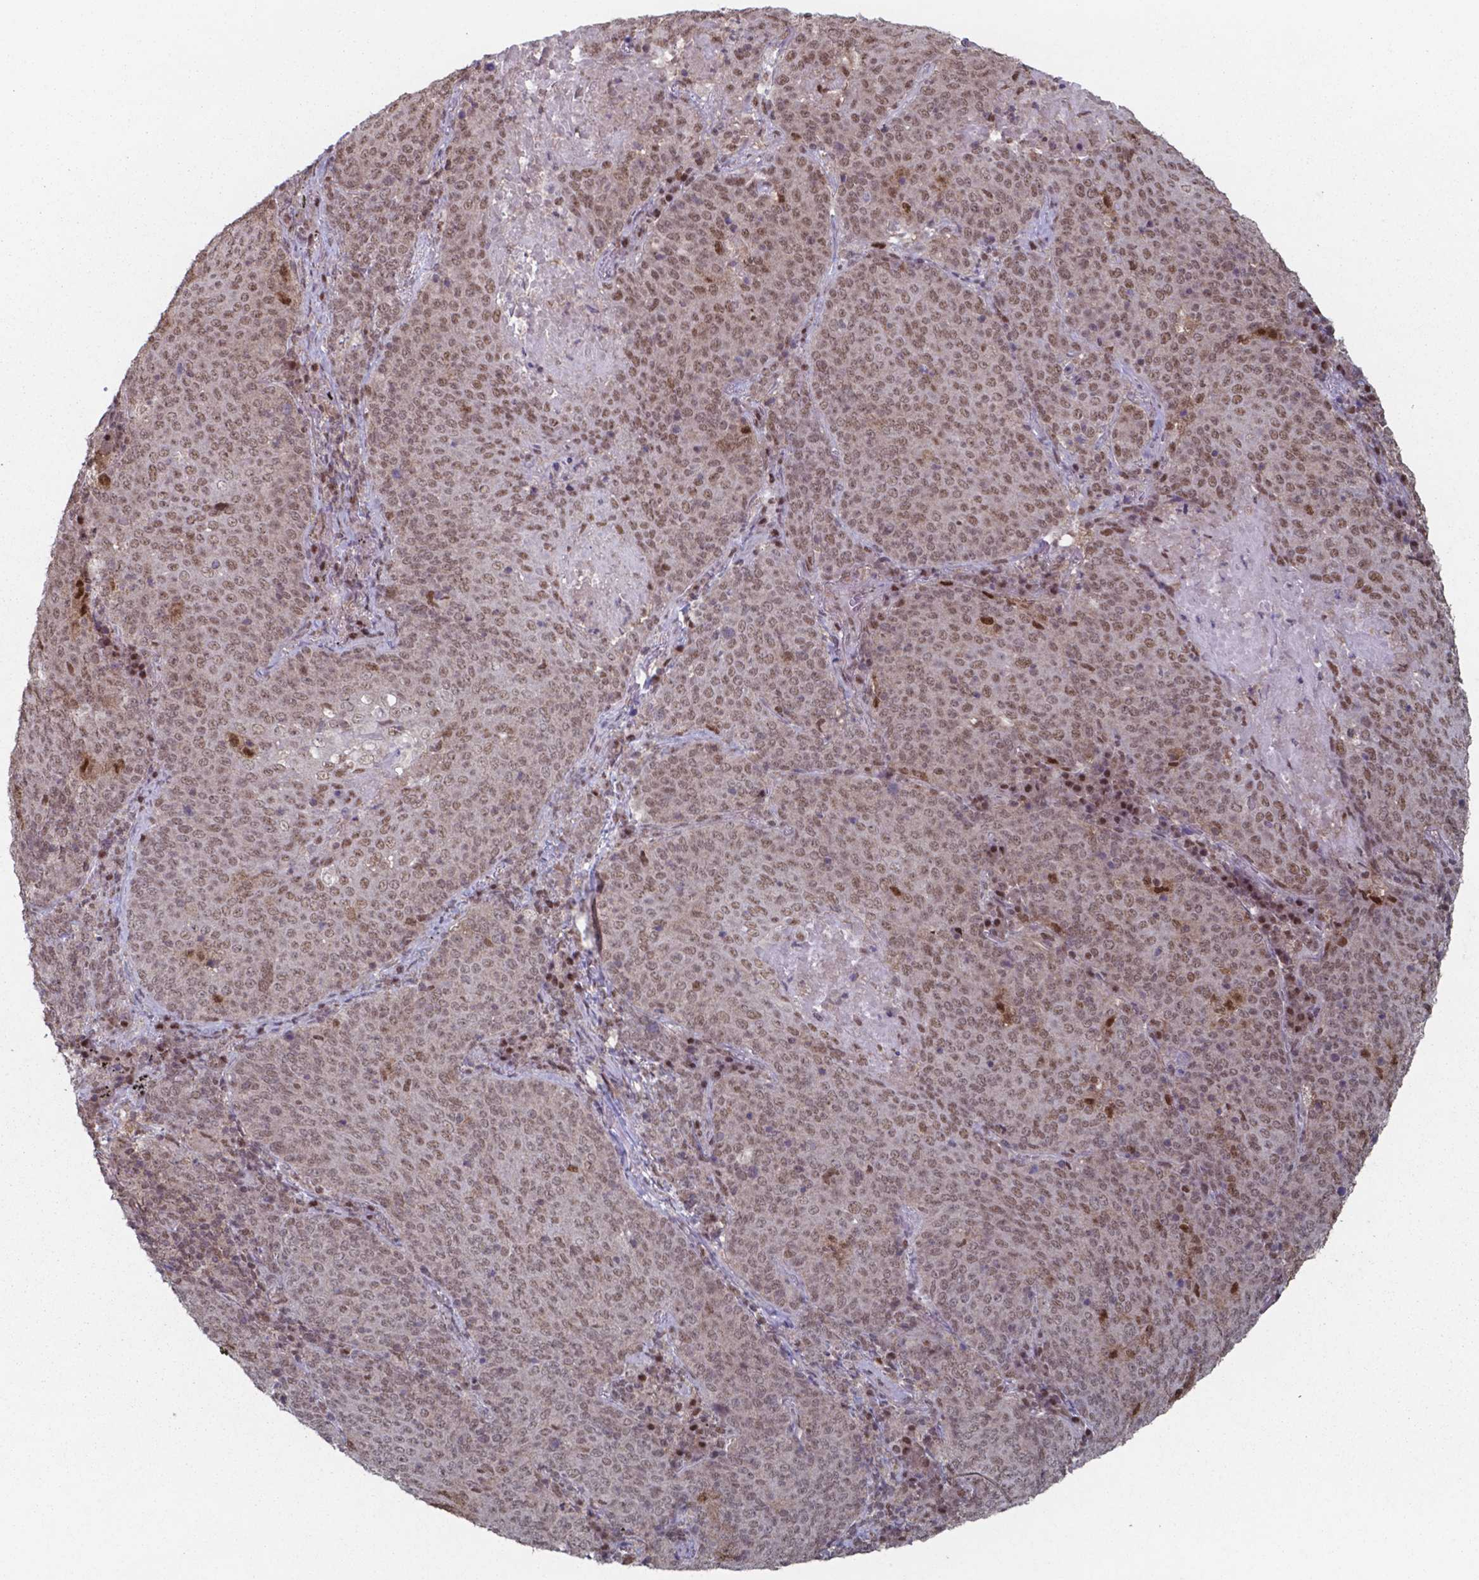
{"staining": {"intensity": "moderate", "quantity": ">75%", "location": "nuclear"}, "tissue": "lung cancer", "cell_type": "Tumor cells", "image_type": "cancer", "snomed": [{"axis": "morphology", "description": "Squamous cell carcinoma, NOS"}, {"axis": "topography", "description": "Lung"}], "caption": "Moderate nuclear staining is seen in approximately >75% of tumor cells in lung cancer.", "gene": "UBA1", "patient": {"sex": "male", "age": 82}}